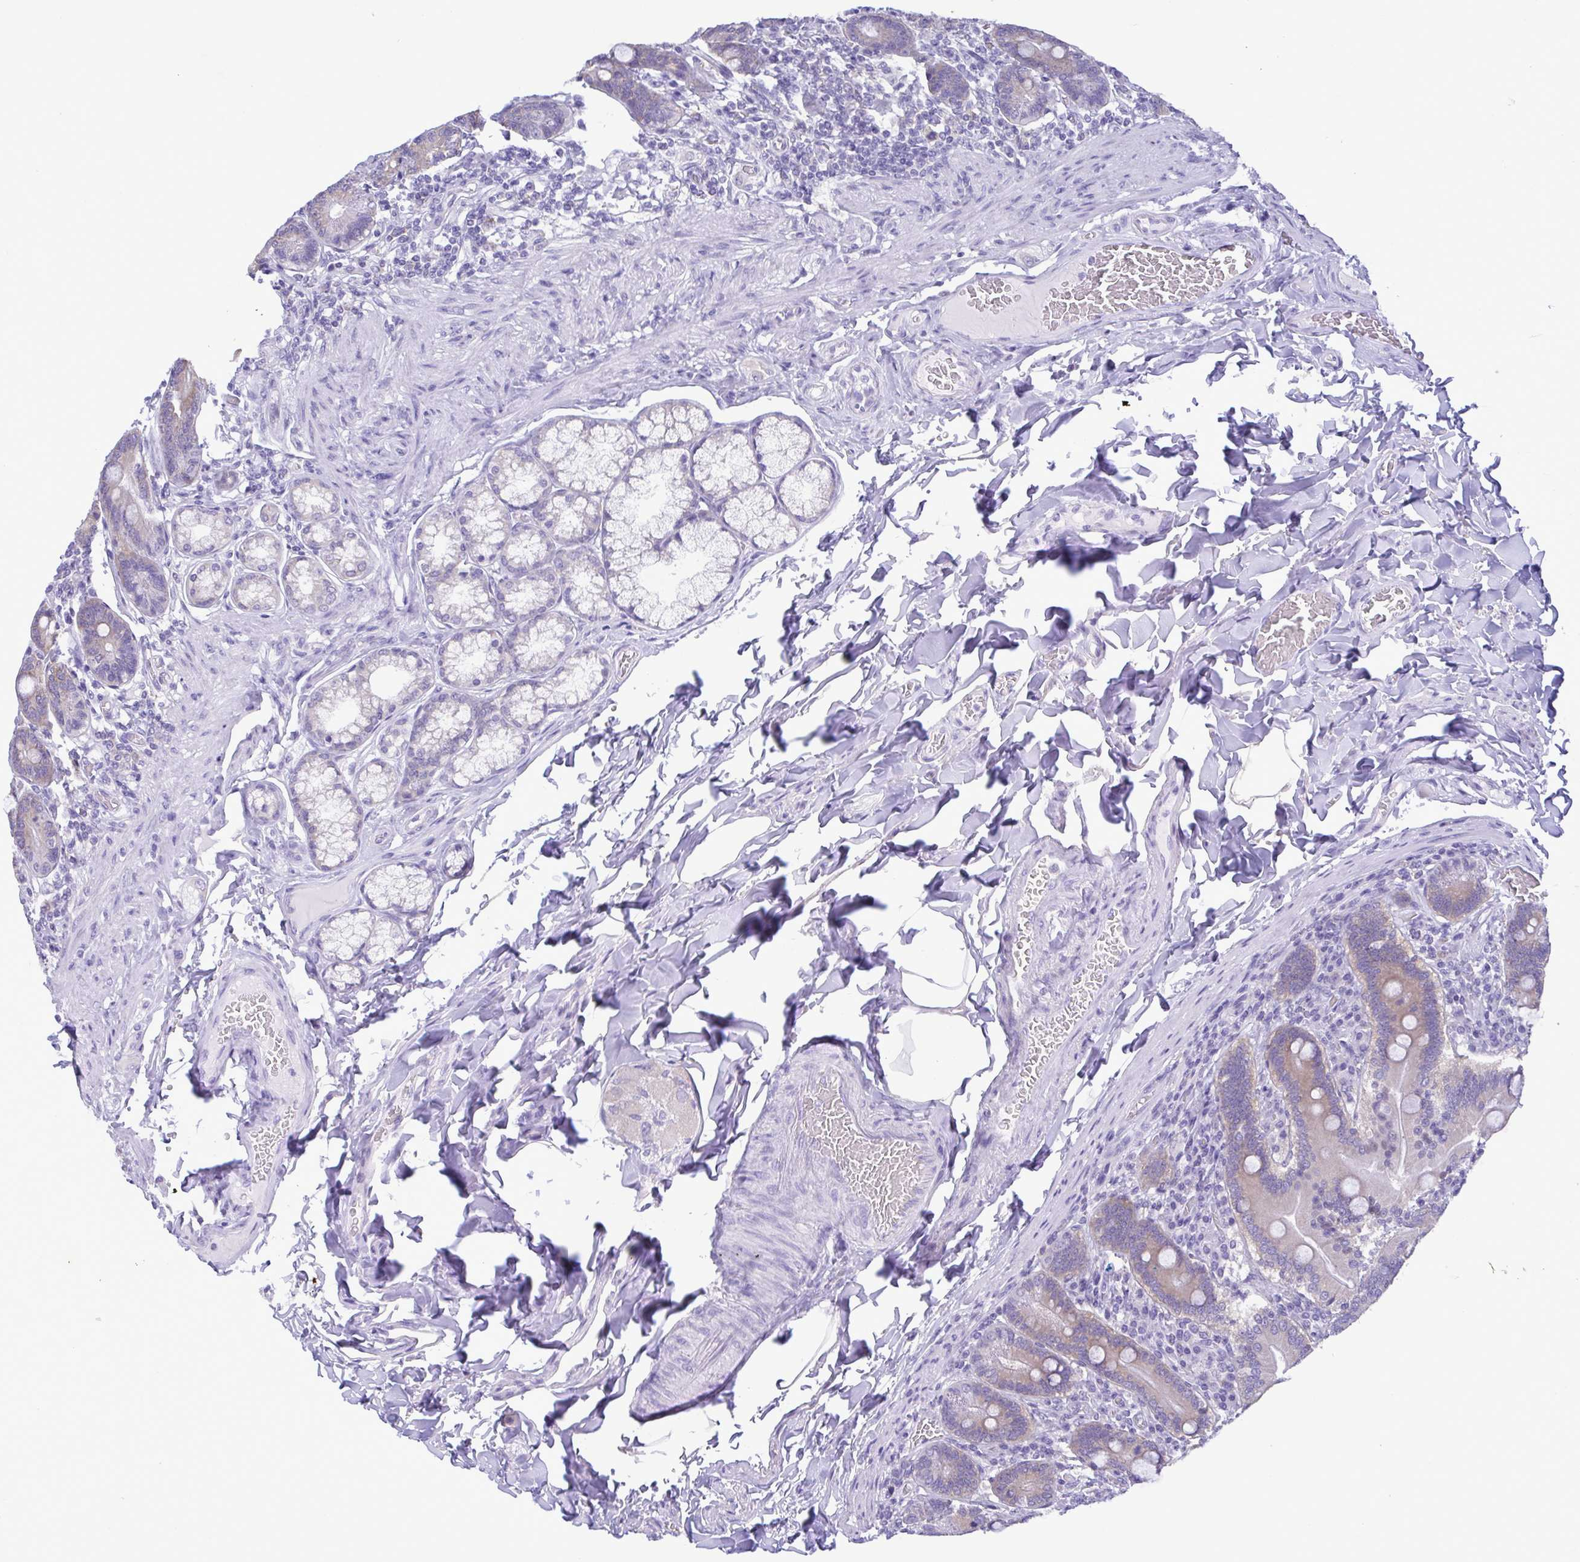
{"staining": {"intensity": "weak", "quantity": "25%-75%", "location": "cytoplasmic/membranous"}, "tissue": "duodenum", "cell_type": "Glandular cells", "image_type": "normal", "snomed": [{"axis": "morphology", "description": "Normal tissue, NOS"}, {"axis": "topography", "description": "Duodenum"}], "caption": "The histopathology image displays immunohistochemical staining of benign duodenum. There is weak cytoplasmic/membranous positivity is present in about 25%-75% of glandular cells.", "gene": "TNNI3", "patient": {"sex": "female", "age": 62}}